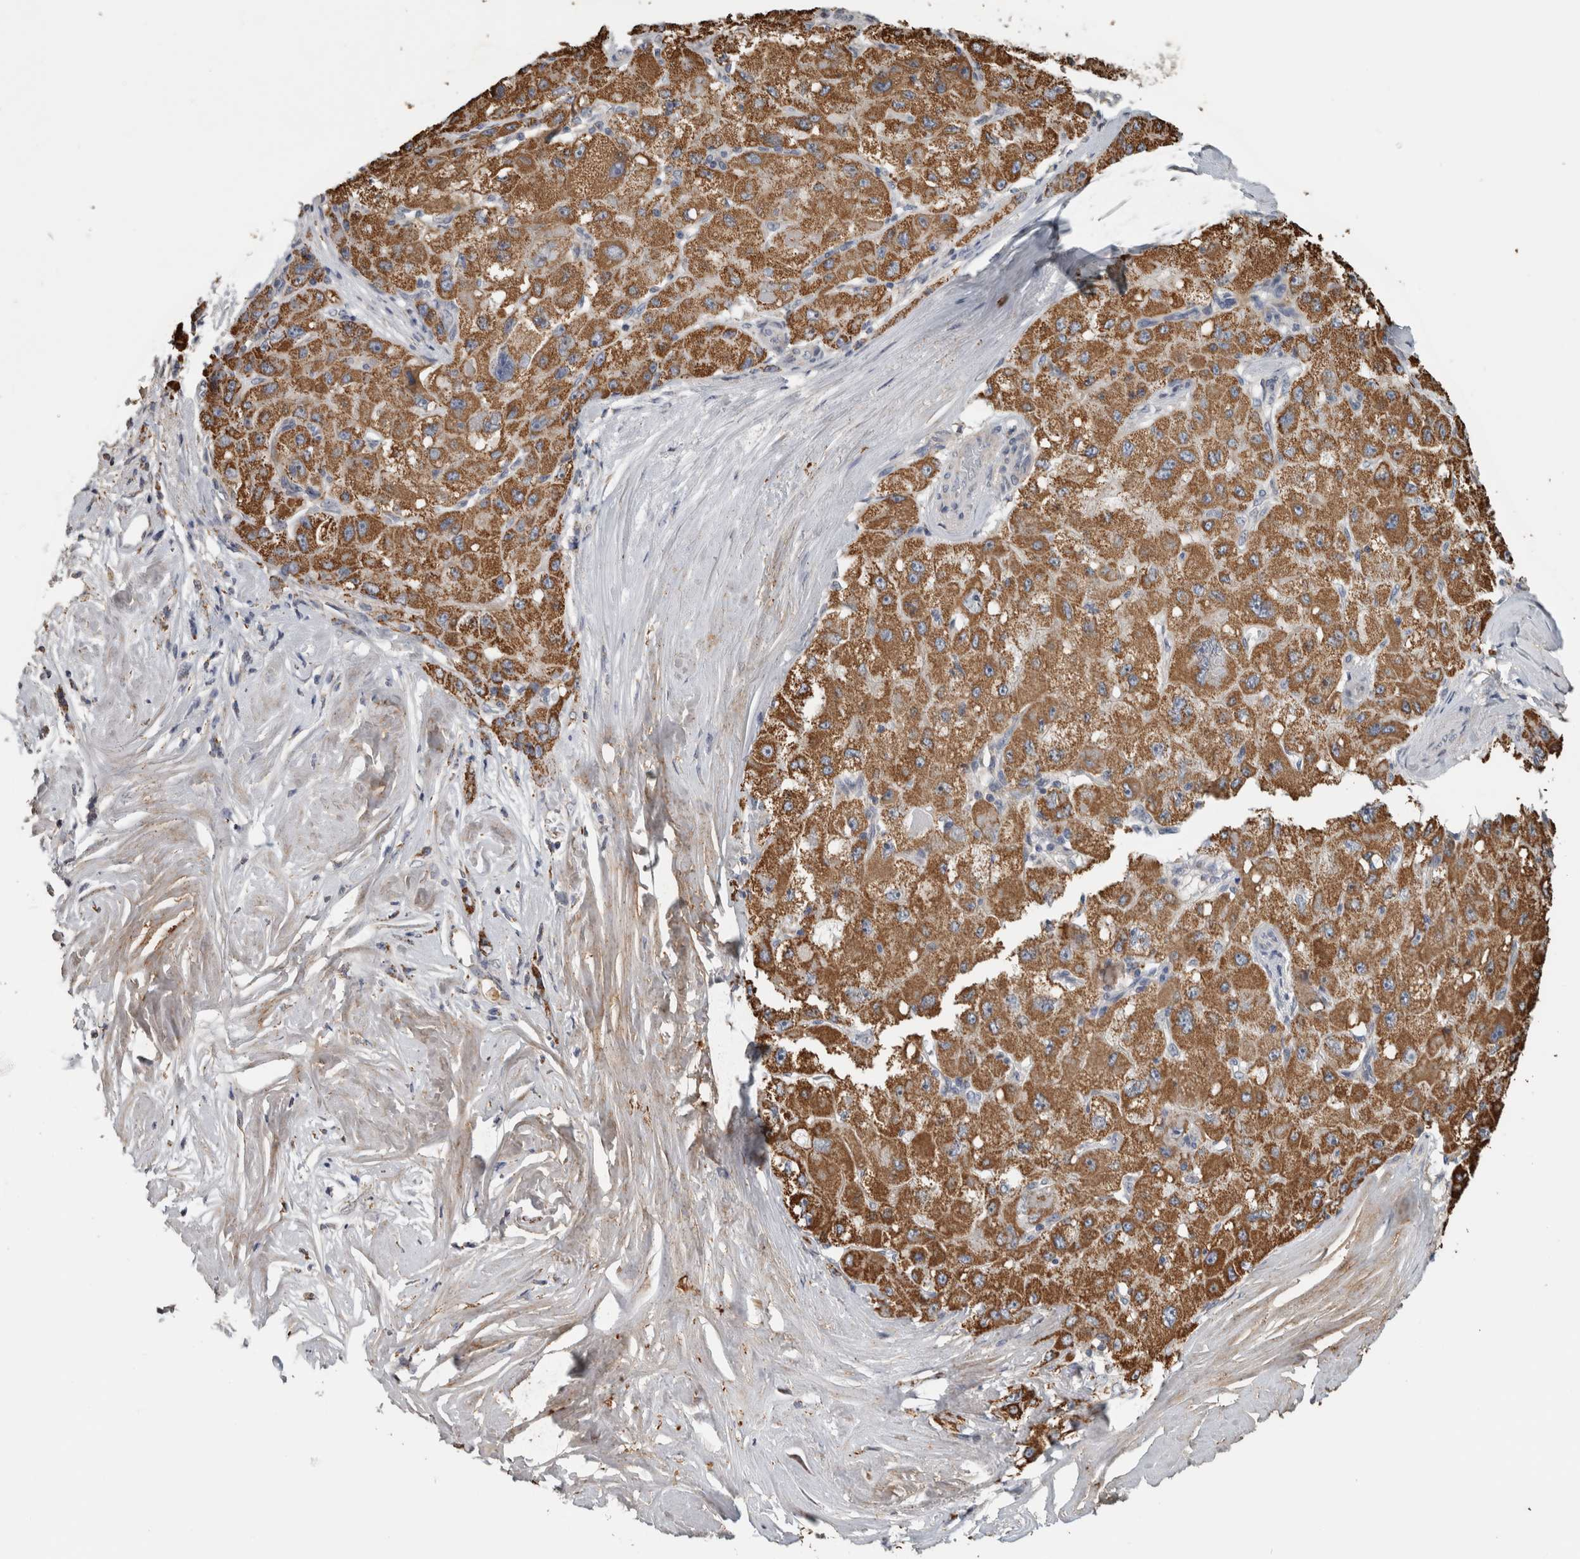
{"staining": {"intensity": "moderate", "quantity": ">75%", "location": "cytoplasmic/membranous"}, "tissue": "liver cancer", "cell_type": "Tumor cells", "image_type": "cancer", "snomed": [{"axis": "morphology", "description": "Carcinoma, Hepatocellular, NOS"}, {"axis": "topography", "description": "Liver"}], "caption": "Hepatocellular carcinoma (liver) stained with IHC reveals moderate cytoplasmic/membranous staining in about >75% of tumor cells.", "gene": "ST8SIA1", "patient": {"sex": "male", "age": 80}}